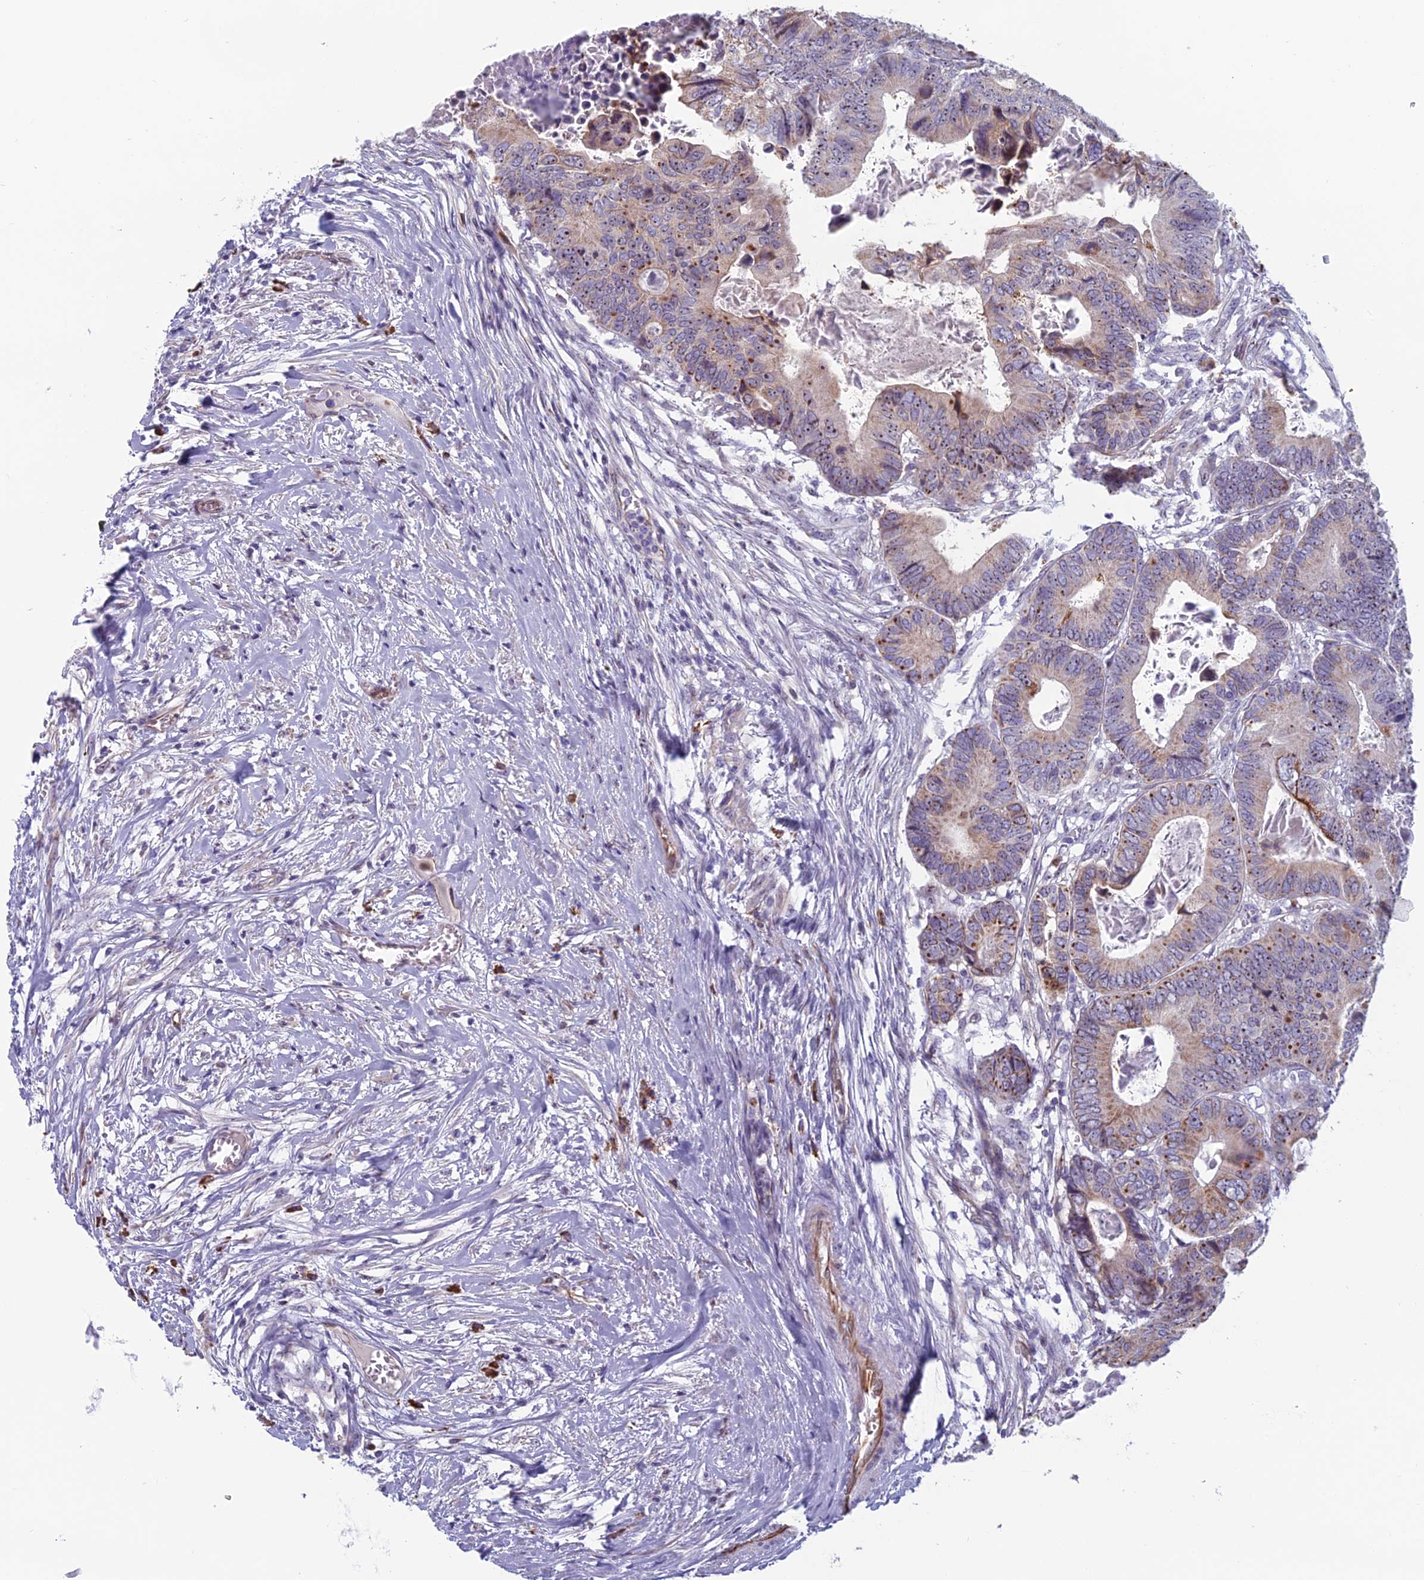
{"staining": {"intensity": "moderate", "quantity": ">75%", "location": "nuclear"}, "tissue": "colorectal cancer", "cell_type": "Tumor cells", "image_type": "cancer", "snomed": [{"axis": "morphology", "description": "Adenocarcinoma, NOS"}, {"axis": "topography", "description": "Colon"}], "caption": "Human adenocarcinoma (colorectal) stained with a brown dye displays moderate nuclear positive expression in about >75% of tumor cells.", "gene": "NOC2L", "patient": {"sex": "male", "age": 85}}